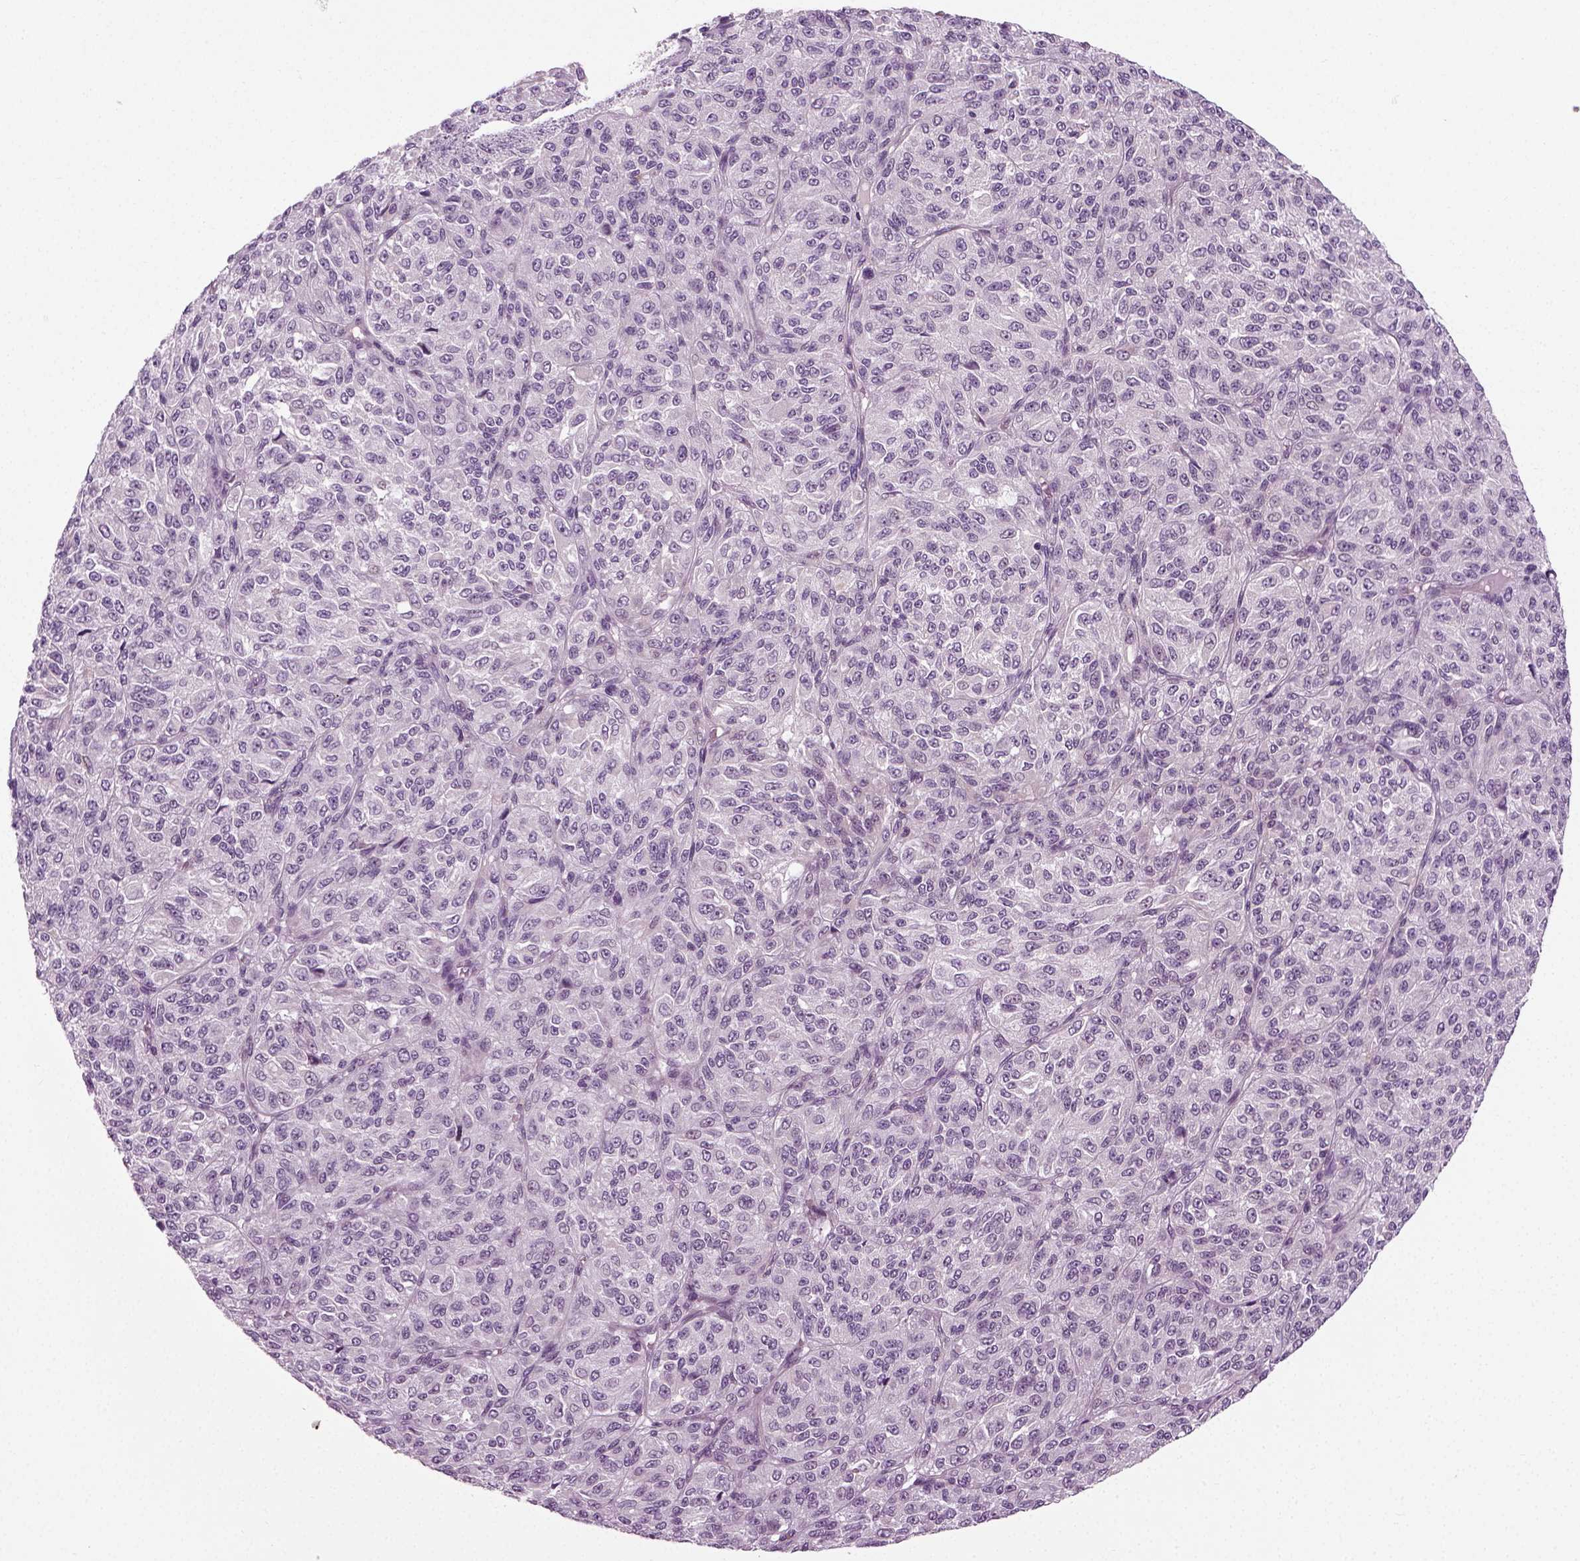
{"staining": {"intensity": "negative", "quantity": "none", "location": "none"}, "tissue": "melanoma", "cell_type": "Tumor cells", "image_type": "cancer", "snomed": [{"axis": "morphology", "description": "Malignant melanoma, Metastatic site"}, {"axis": "topography", "description": "Brain"}], "caption": "This image is of malignant melanoma (metastatic site) stained with IHC to label a protein in brown with the nuclei are counter-stained blue. There is no staining in tumor cells. (IHC, brightfield microscopy, high magnification).", "gene": "SCG5", "patient": {"sex": "female", "age": 56}}